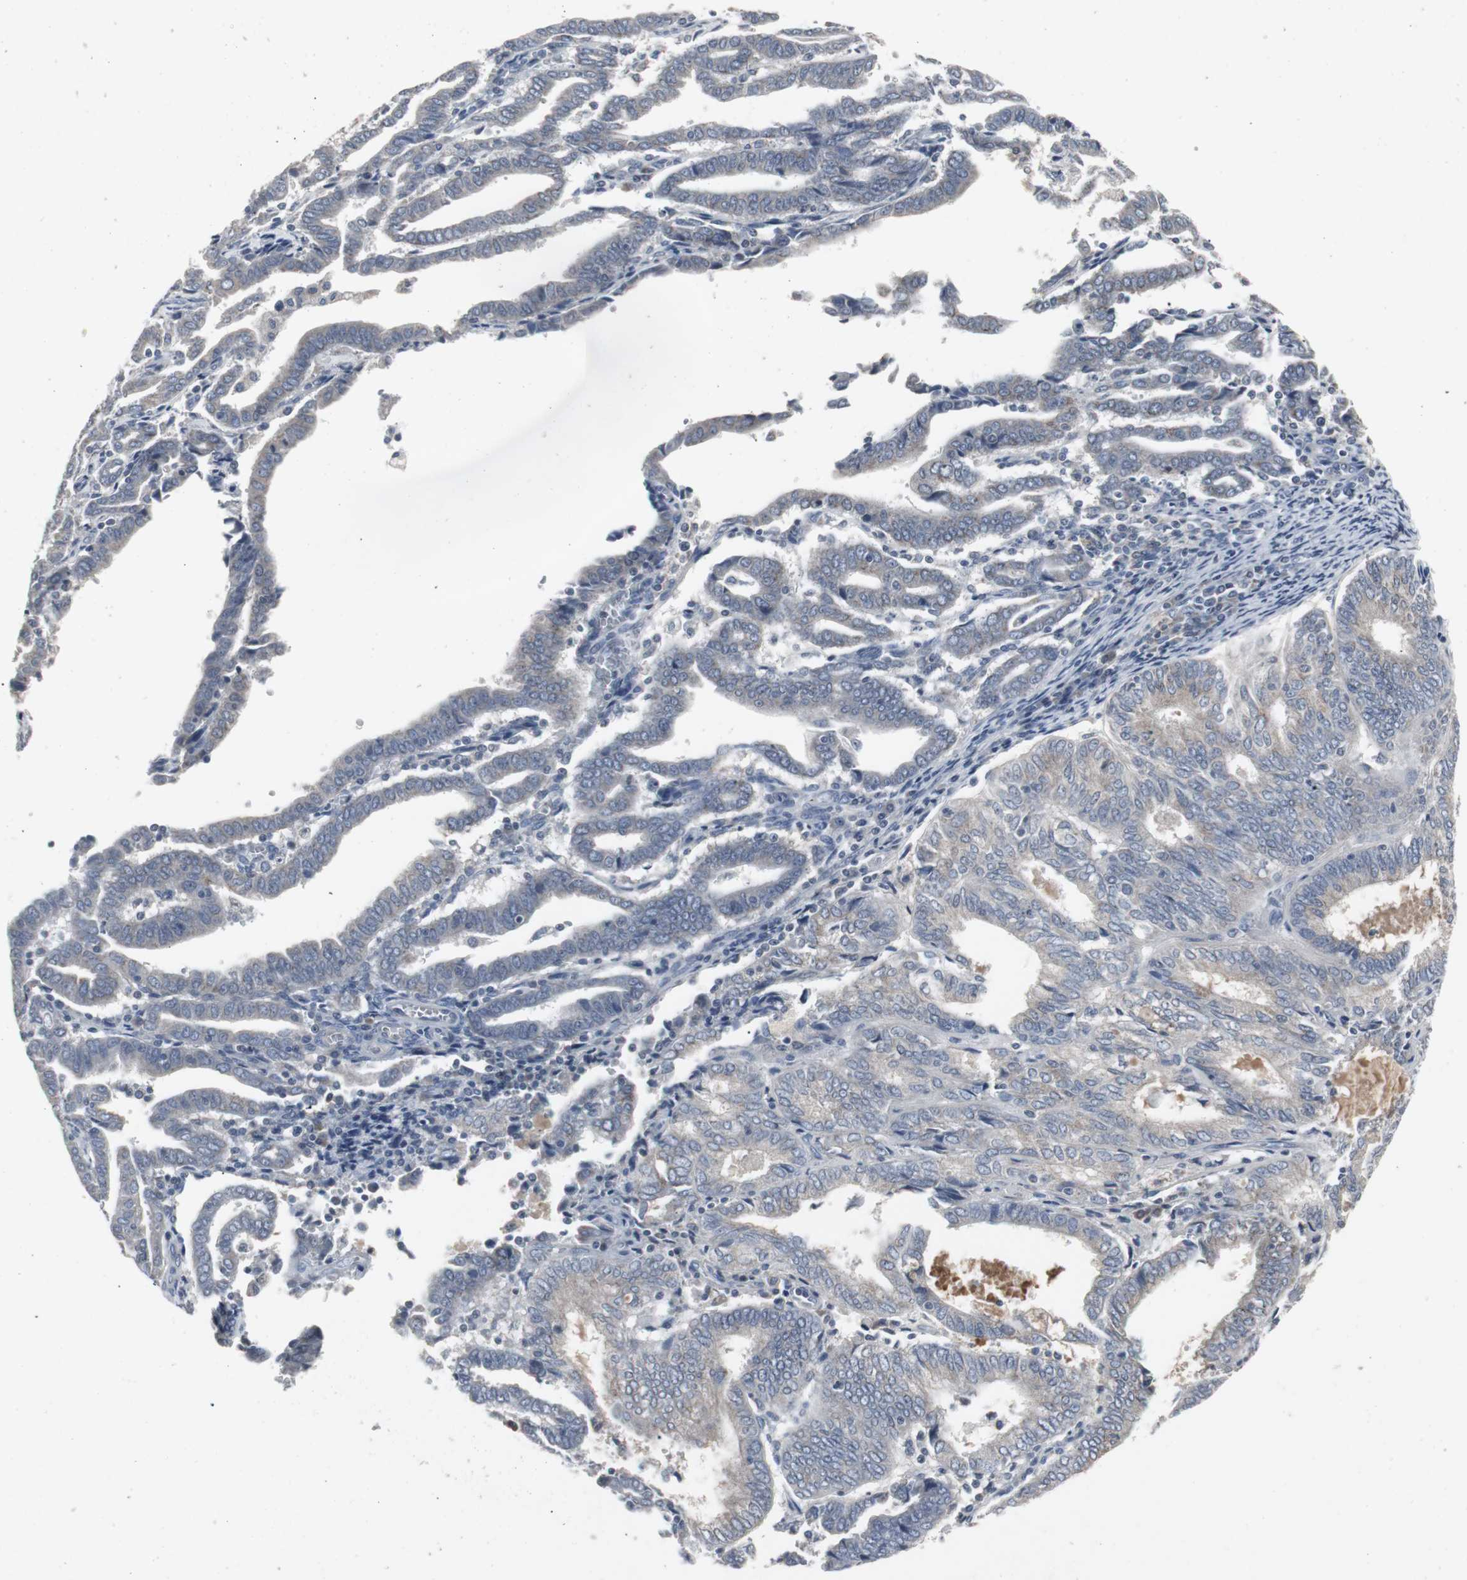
{"staining": {"intensity": "weak", "quantity": "25%-75%", "location": "cytoplasmic/membranous"}, "tissue": "endometrial cancer", "cell_type": "Tumor cells", "image_type": "cancer", "snomed": [{"axis": "morphology", "description": "Adenocarcinoma, NOS"}, {"axis": "topography", "description": "Uterus"}], "caption": "IHC (DAB (3,3'-diaminobenzidine)) staining of endometrial cancer demonstrates weak cytoplasmic/membranous protein positivity in approximately 25%-75% of tumor cells.", "gene": "ACAA1", "patient": {"sex": "female", "age": 83}}